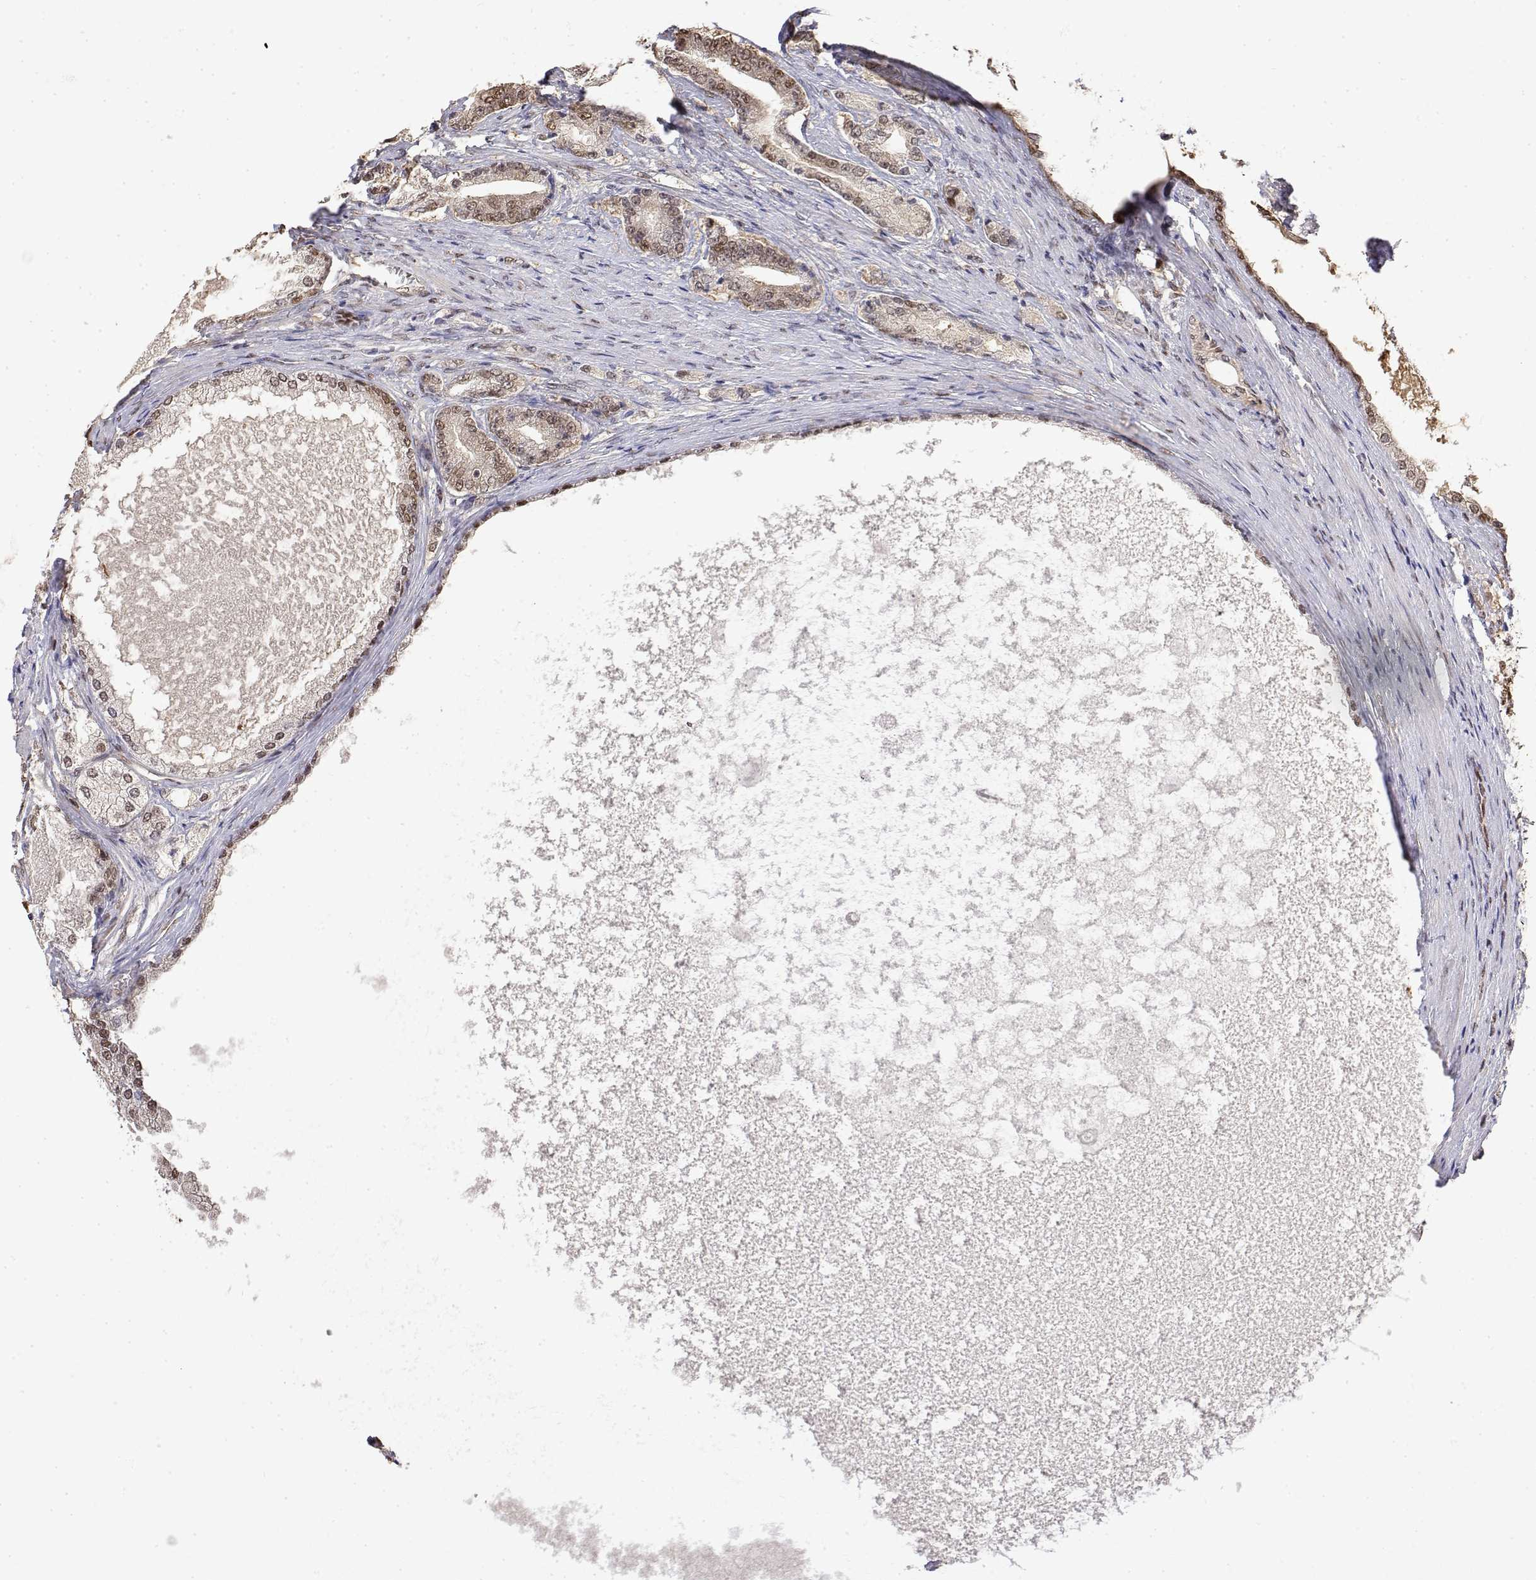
{"staining": {"intensity": "weak", "quantity": "25%-75%", "location": "nuclear"}, "tissue": "prostate cancer", "cell_type": "Tumor cells", "image_type": "cancer", "snomed": [{"axis": "morphology", "description": "Adenocarcinoma, High grade"}, {"axis": "topography", "description": "Prostate and seminal vesicle, NOS"}], "caption": "A histopathology image of human prostate high-grade adenocarcinoma stained for a protein exhibits weak nuclear brown staining in tumor cells.", "gene": "TPI1", "patient": {"sex": "male", "age": 61}}